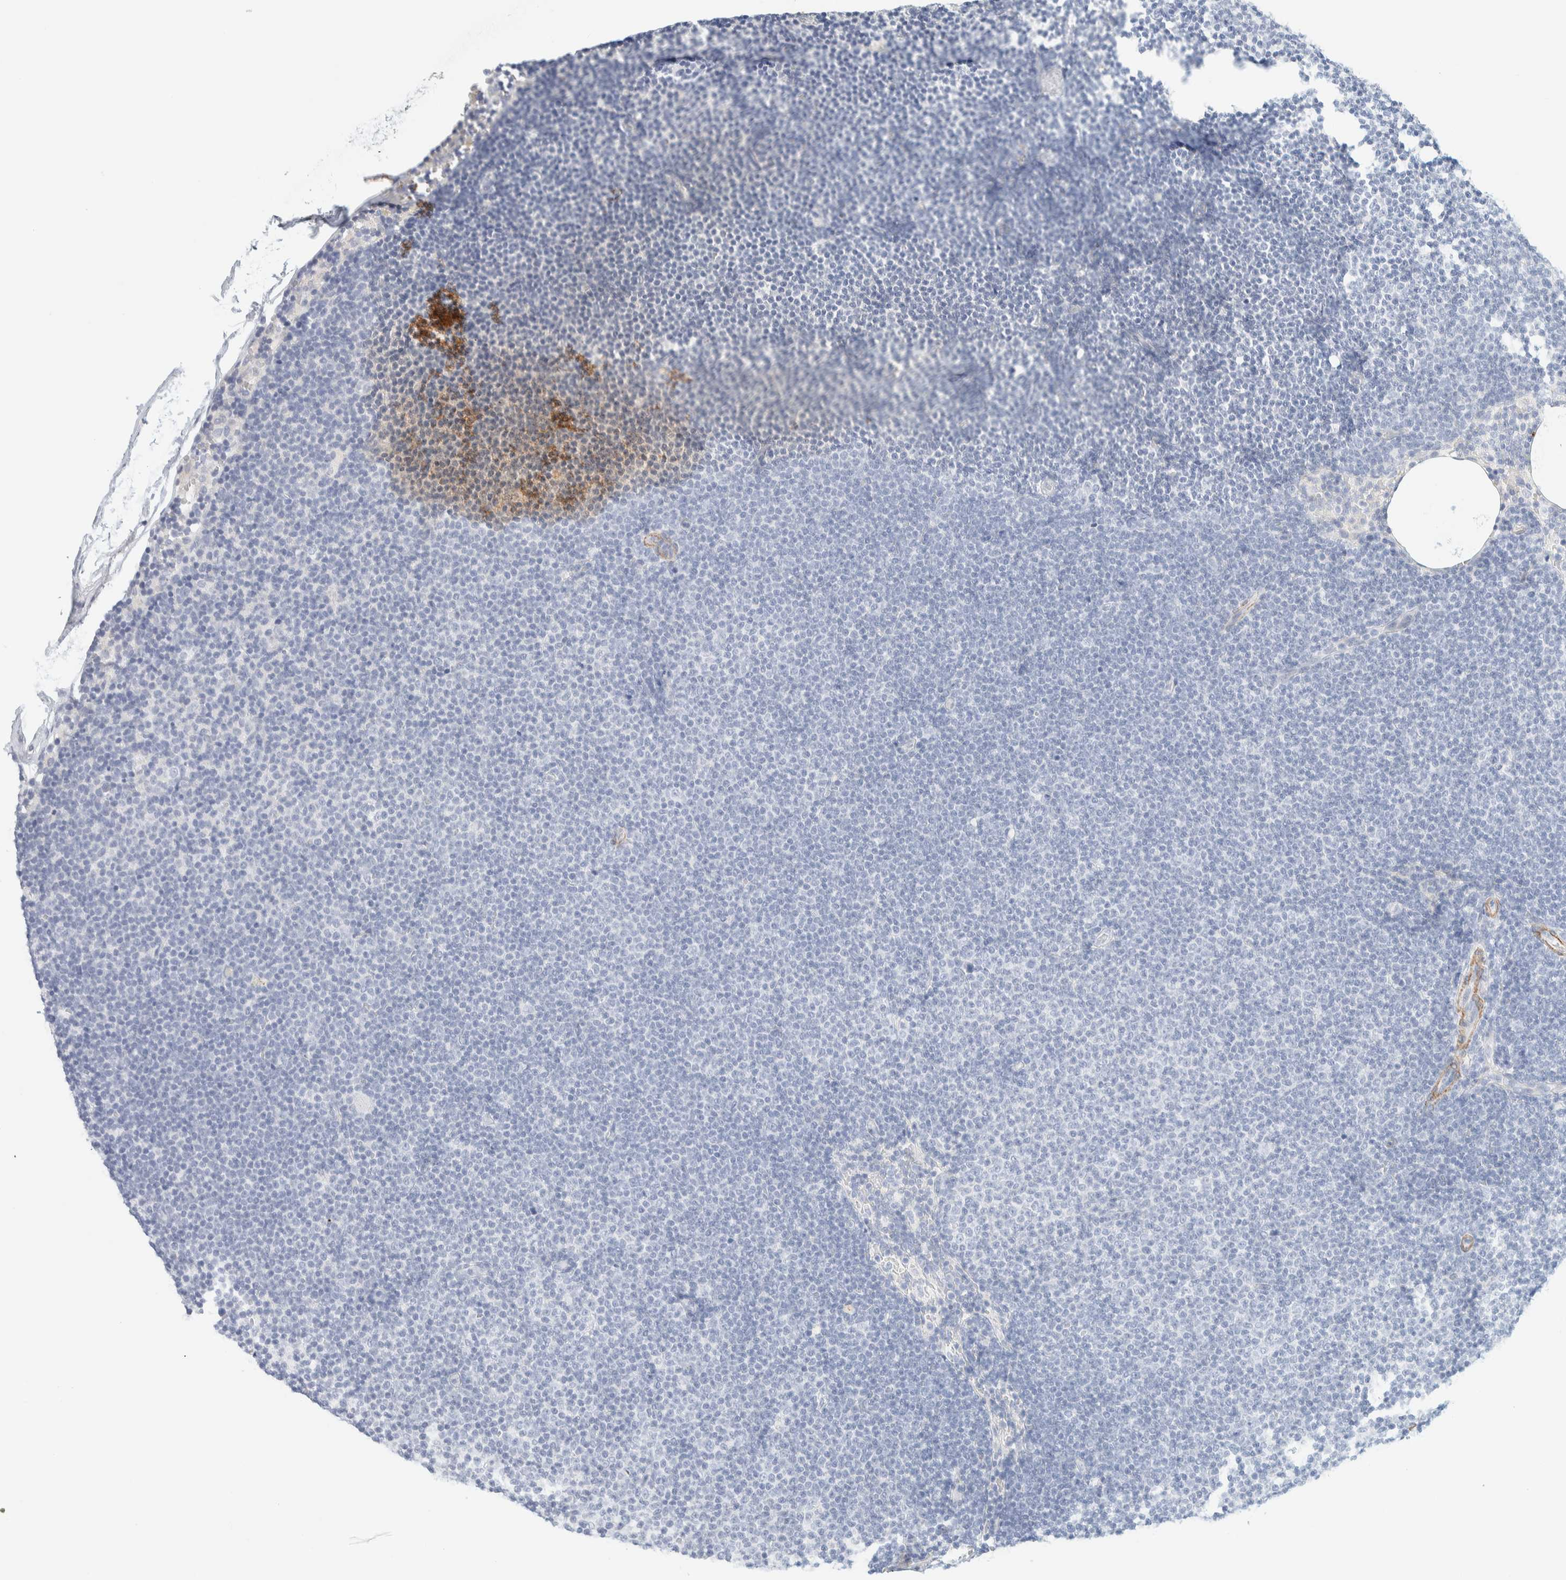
{"staining": {"intensity": "negative", "quantity": "none", "location": "none"}, "tissue": "lymphoma", "cell_type": "Tumor cells", "image_type": "cancer", "snomed": [{"axis": "morphology", "description": "Malignant lymphoma, non-Hodgkin's type, Low grade"}, {"axis": "topography", "description": "Lymph node"}], "caption": "IHC micrograph of neoplastic tissue: lymphoma stained with DAB reveals no significant protein expression in tumor cells.", "gene": "AFMID", "patient": {"sex": "female", "age": 53}}